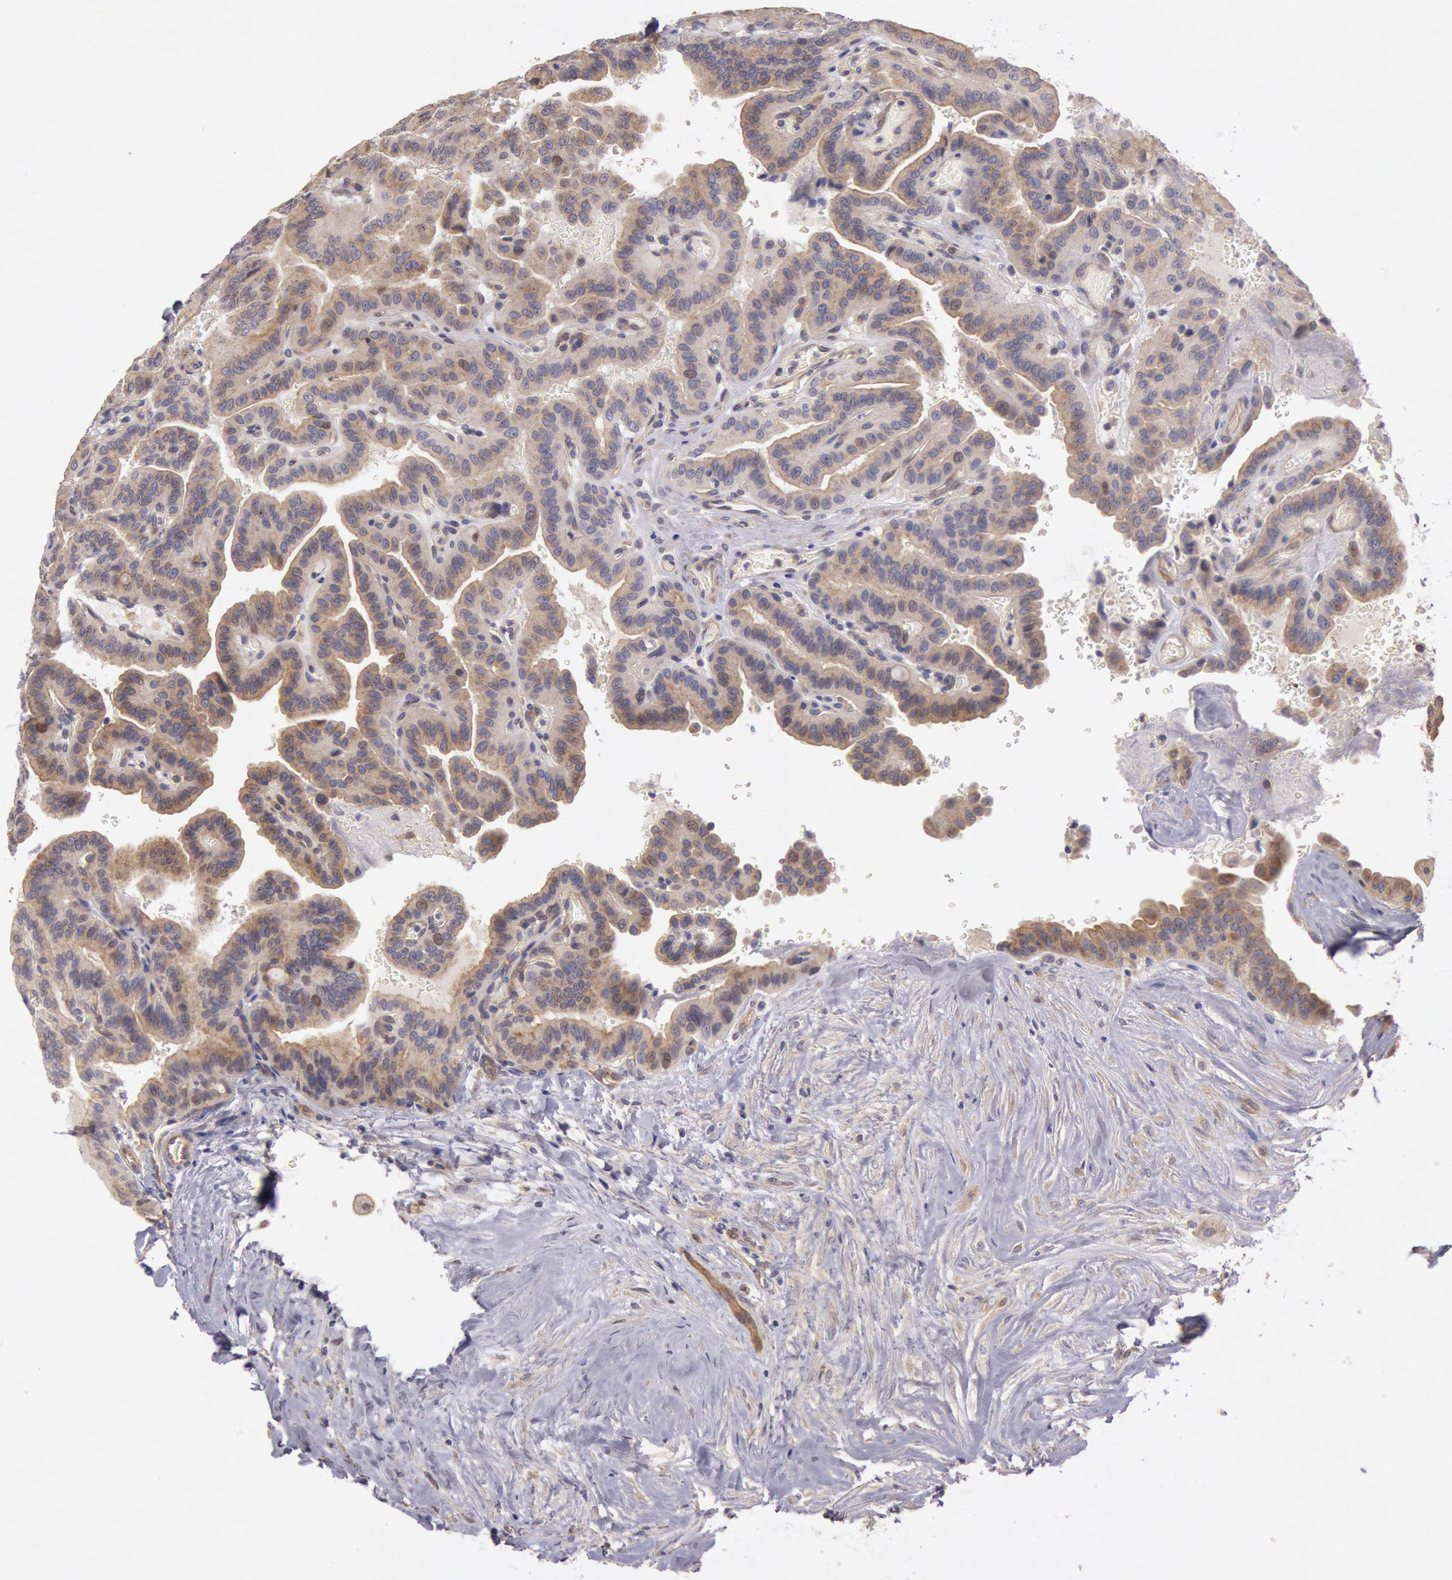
{"staining": {"intensity": "weak", "quantity": ">75%", "location": "cytoplasmic/membranous"}, "tissue": "thyroid cancer", "cell_type": "Tumor cells", "image_type": "cancer", "snomed": [{"axis": "morphology", "description": "Papillary adenocarcinoma, NOS"}, {"axis": "topography", "description": "Thyroid gland"}], "caption": "Papillary adenocarcinoma (thyroid) tissue reveals weak cytoplasmic/membranous positivity in about >75% of tumor cells, visualized by immunohistochemistry.", "gene": "AMOTL1", "patient": {"sex": "male", "age": 87}}